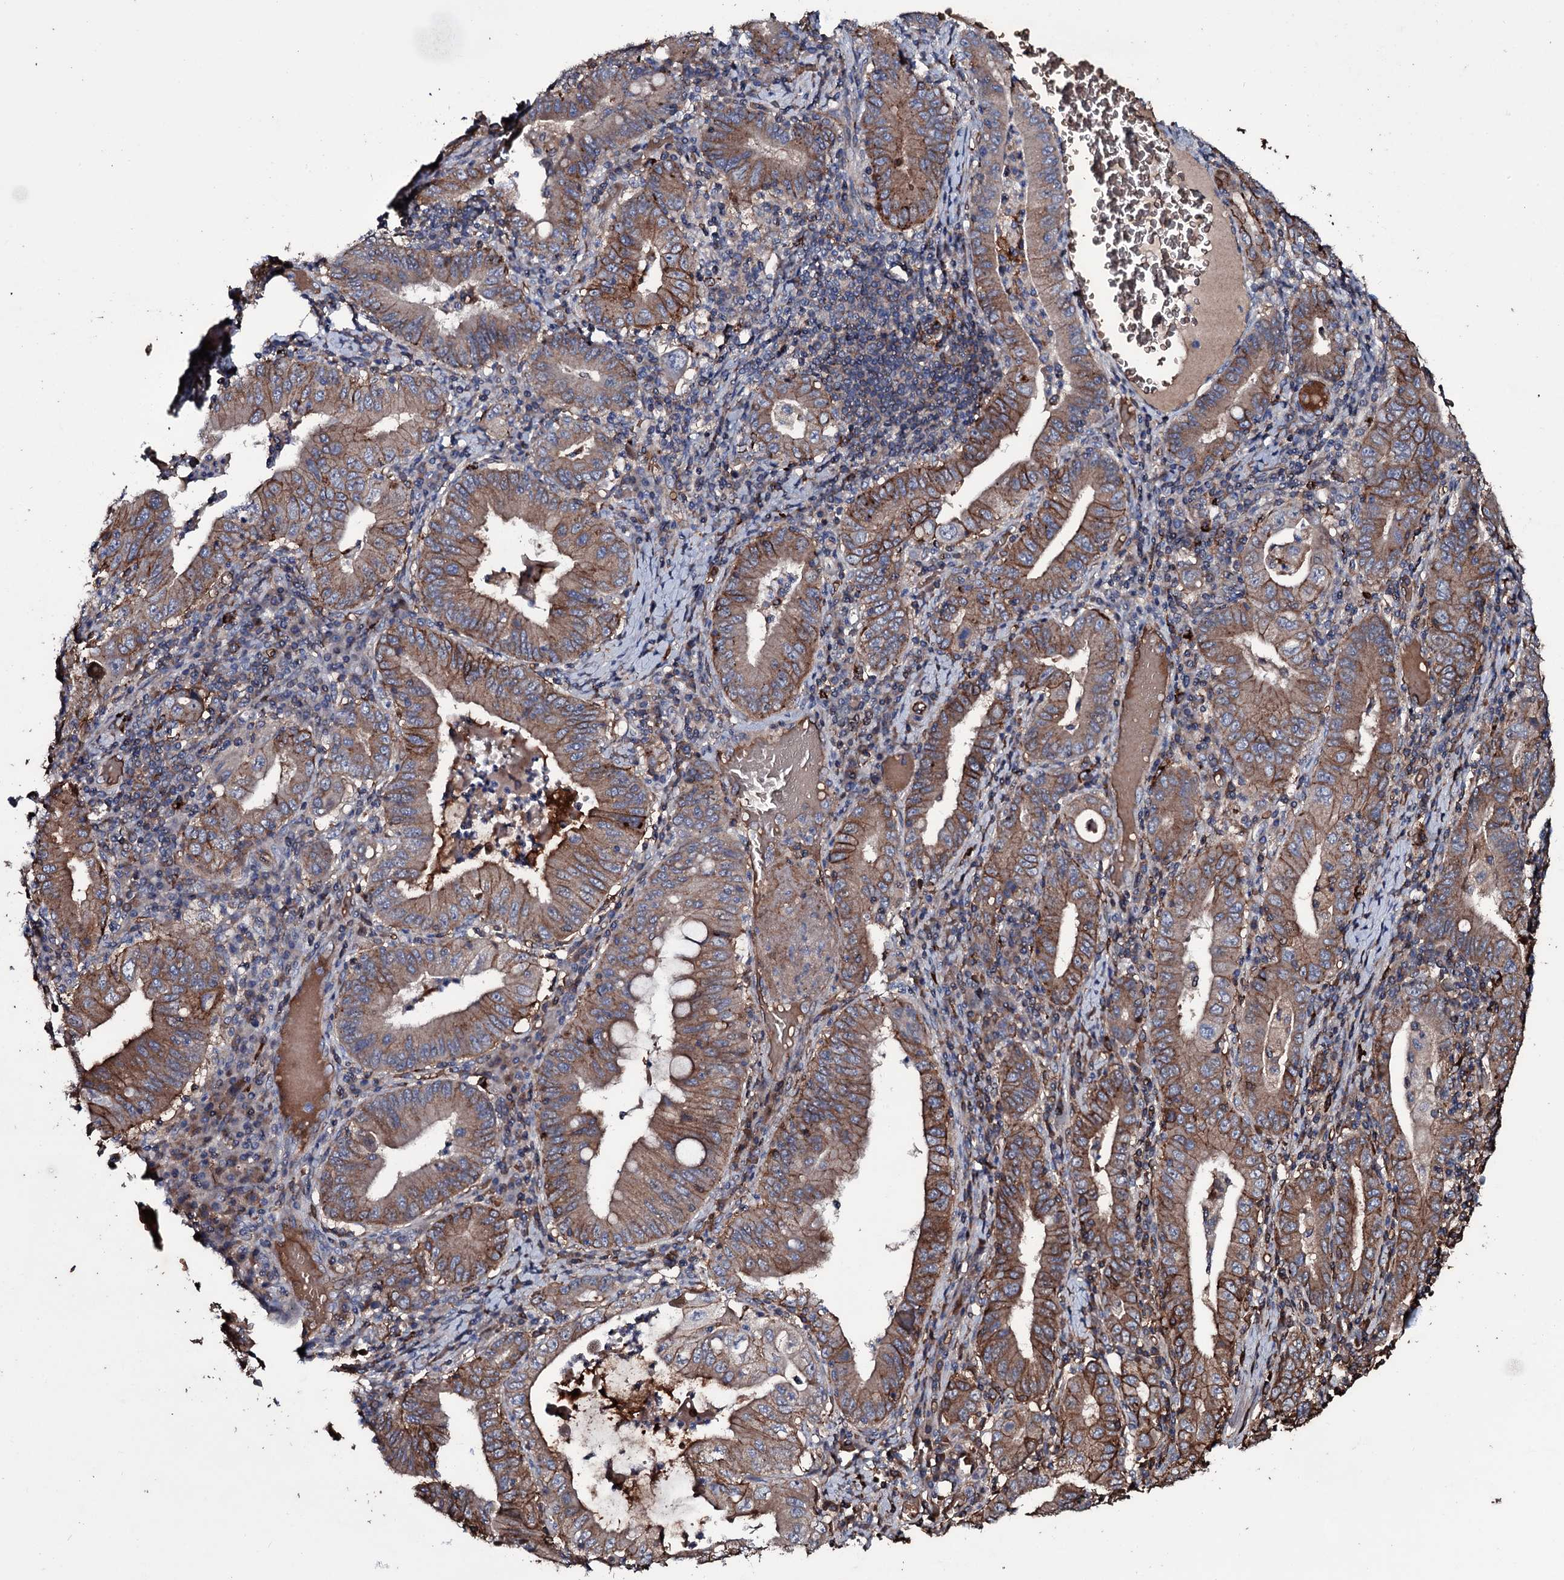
{"staining": {"intensity": "moderate", "quantity": "25%-75%", "location": "cytoplasmic/membranous"}, "tissue": "stomach cancer", "cell_type": "Tumor cells", "image_type": "cancer", "snomed": [{"axis": "morphology", "description": "Normal tissue, NOS"}, {"axis": "morphology", "description": "Adenocarcinoma, NOS"}, {"axis": "topography", "description": "Esophagus"}, {"axis": "topography", "description": "Stomach, upper"}, {"axis": "topography", "description": "Peripheral nerve tissue"}], "caption": "A medium amount of moderate cytoplasmic/membranous staining is identified in approximately 25%-75% of tumor cells in adenocarcinoma (stomach) tissue. (Stains: DAB in brown, nuclei in blue, Microscopy: brightfield microscopy at high magnification).", "gene": "ZSWIM8", "patient": {"sex": "male", "age": 62}}